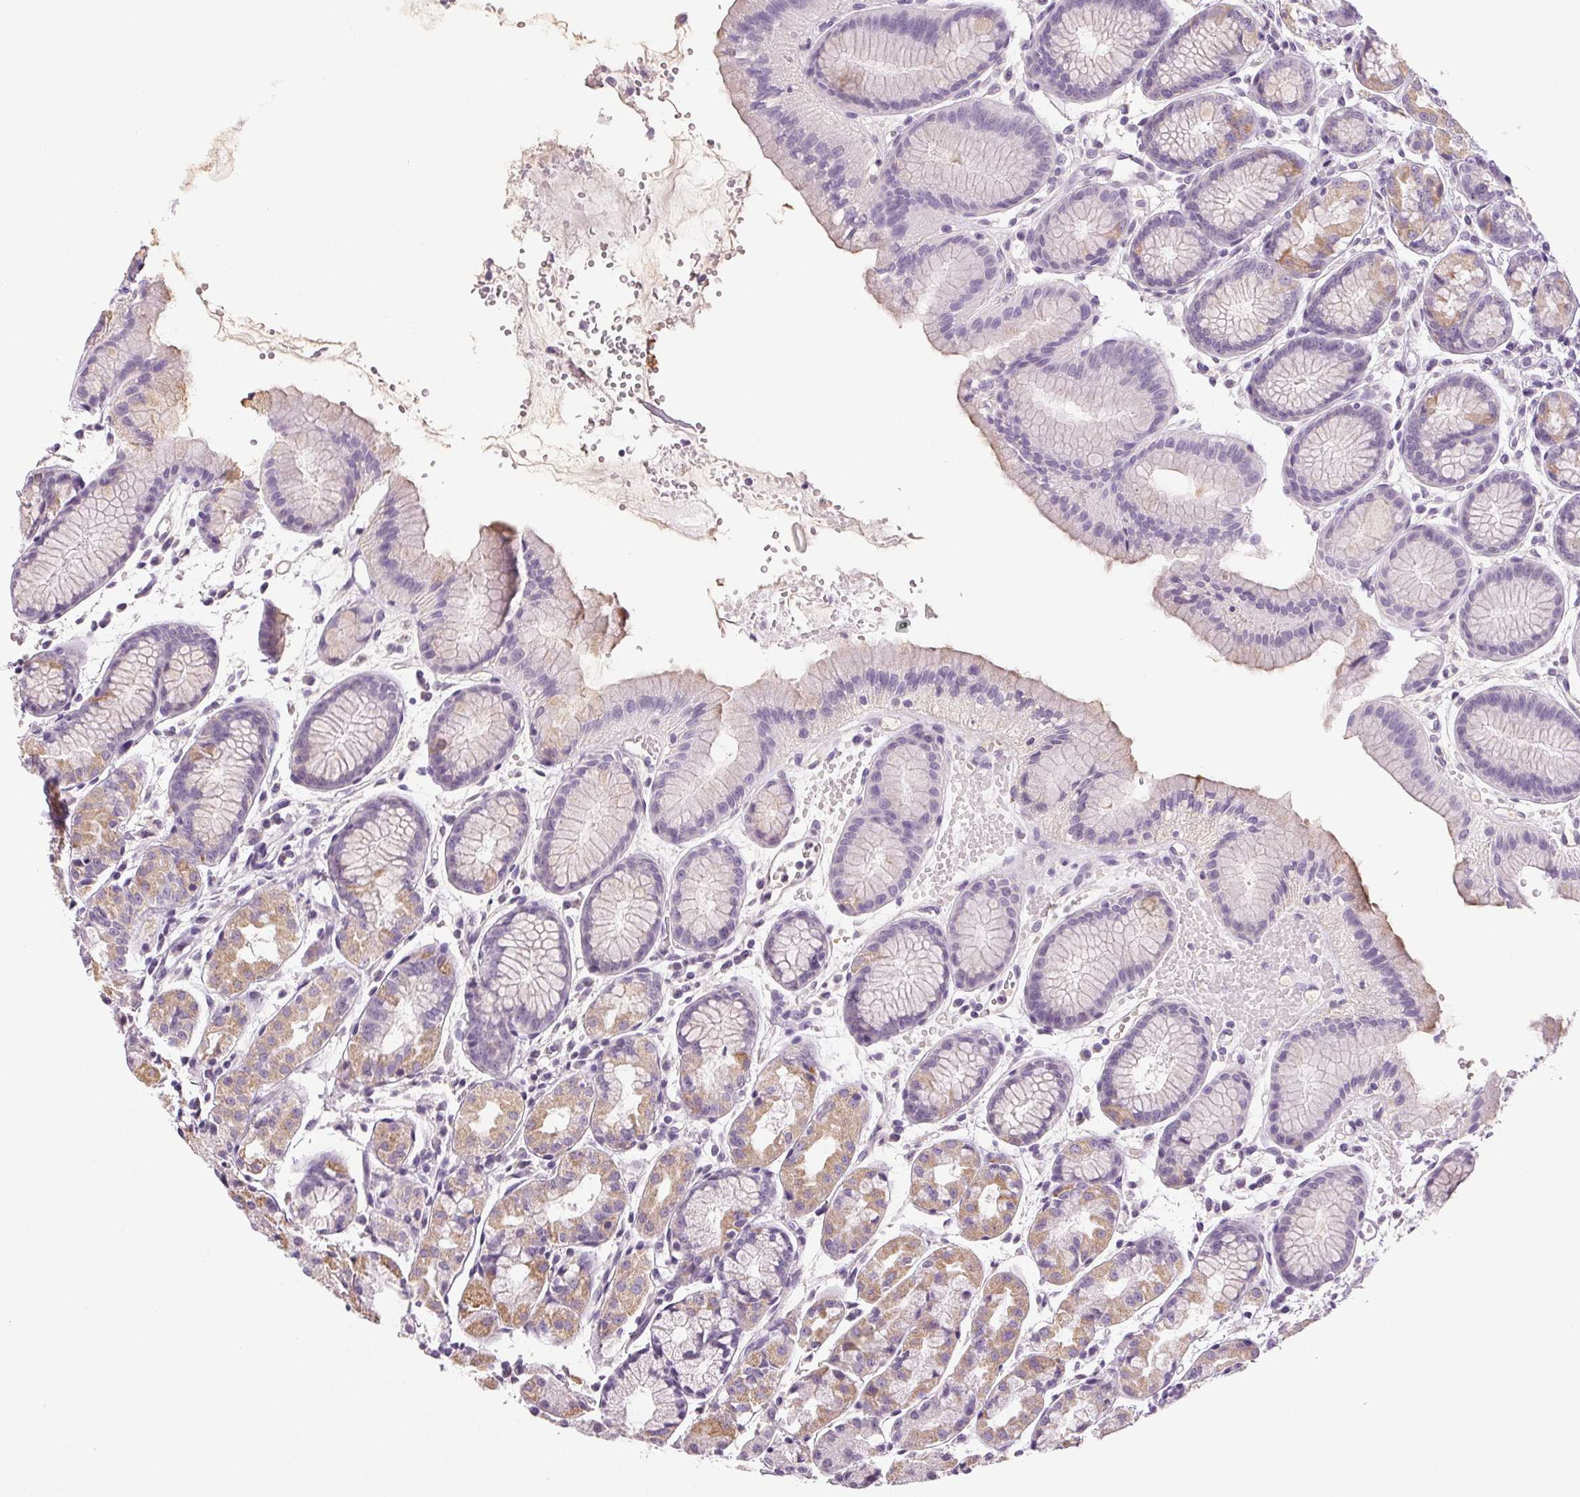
{"staining": {"intensity": "moderate", "quantity": "<25%", "location": "cytoplasmic/membranous"}, "tissue": "stomach", "cell_type": "Glandular cells", "image_type": "normal", "snomed": [{"axis": "morphology", "description": "Normal tissue, NOS"}, {"axis": "topography", "description": "Stomach, upper"}], "caption": "High-power microscopy captured an IHC micrograph of benign stomach, revealing moderate cytoplasmic/membranous expression in approximately <25% of glandular cells. (DAB (3,3'-diaminobenzidine) IHC, brown staining for protein, blue staining for nuclei).", "gene": "COL7A1", "patient": {"sex": "male", "age": 47}}